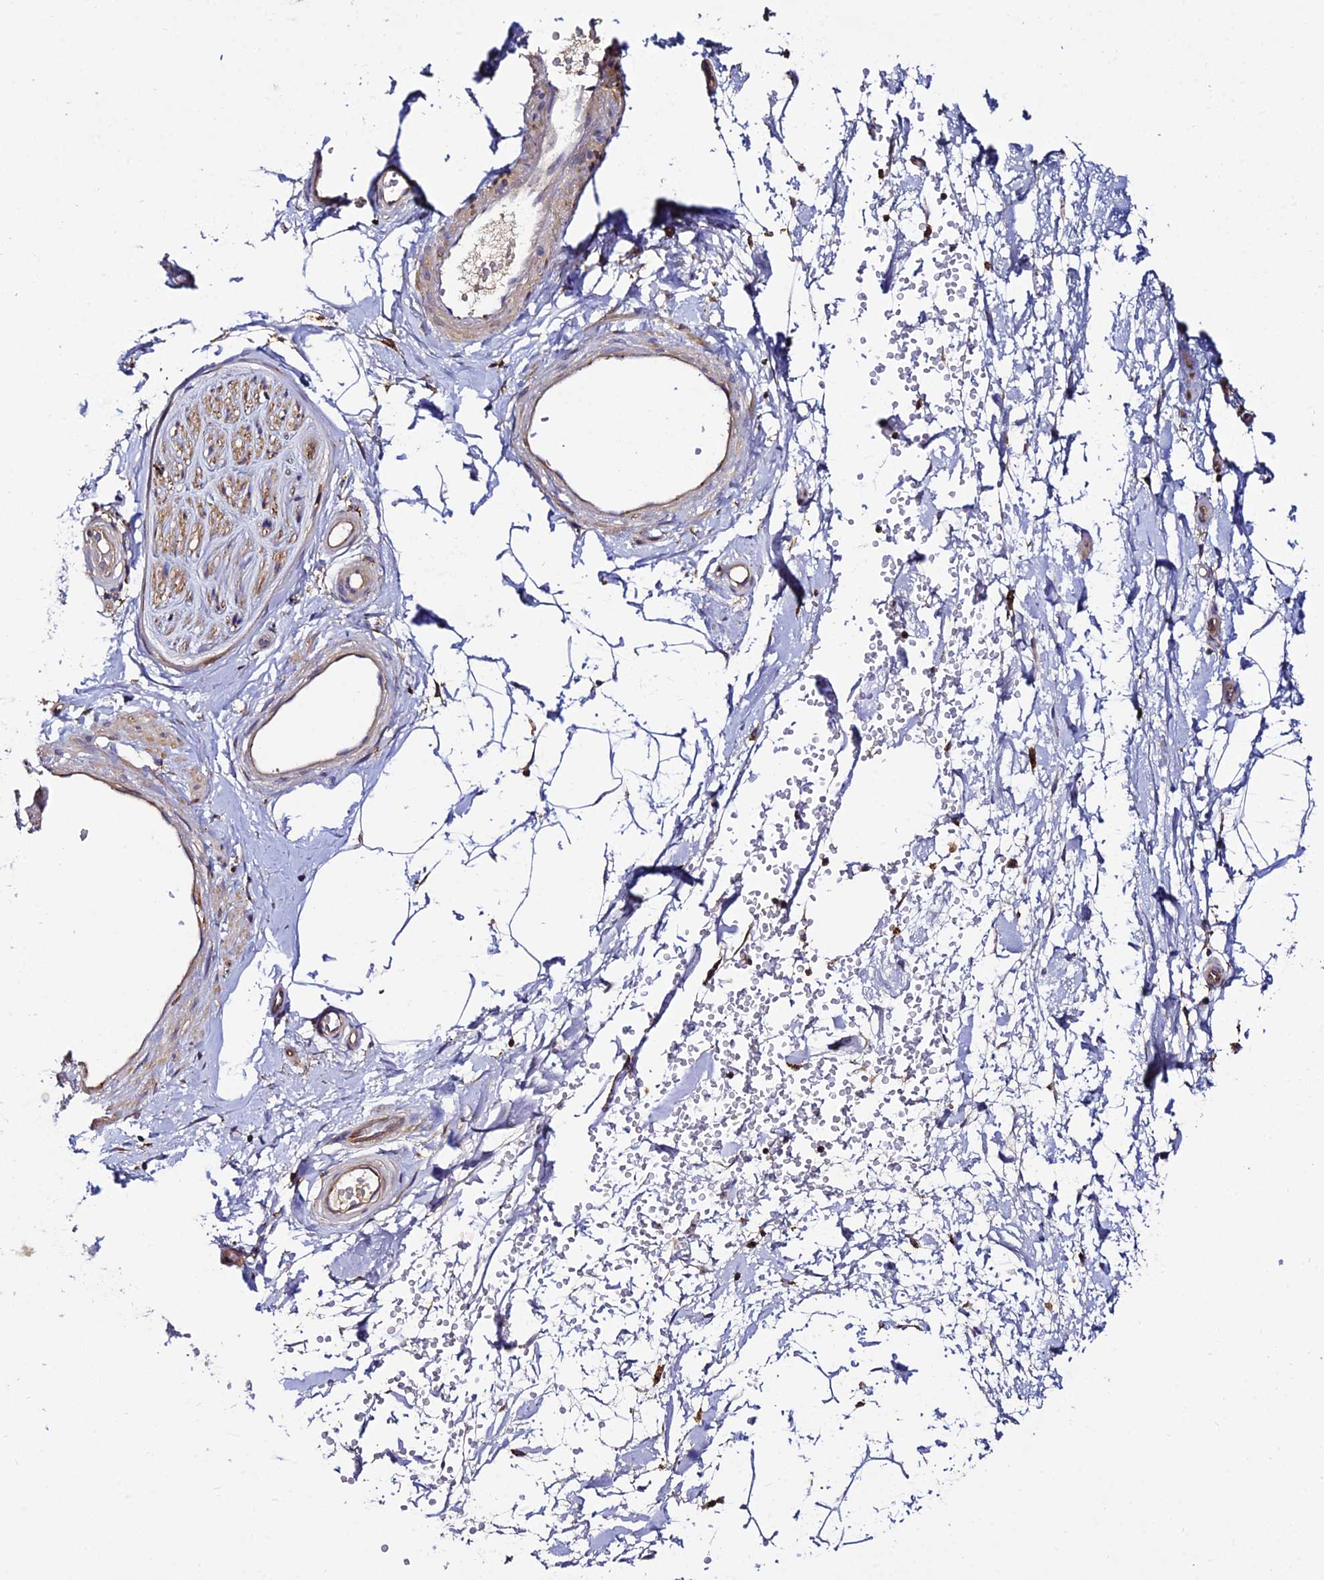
{"staining": {"intensity": "moderate", "quantity": ">75%", "location": "cytoplasmic/membranous"}, "tissue": "adipose tissue", "cell_type": "Adipocytes", "image_type": "normal", "snomed": [{"axis": "morphology", "description": "Normal tissue, NOS"}, {"axis": "topography", "description": "Soft tissue"}, {"axis": "topography", "description": "Adipose tissue"}, {"axis": "topography", "description": "Vascular tissue"}, {"axis": "topography", "description": "Peripheral nerve tissue"}], "caption": "IHC histopathology image of normal adipose tissue stained for a protein (brown), which displays medium levels of moderate cytoplasmic/membranous staining in about >75% of adipocytes.", "gene": "TRPV2", "patient": {"sex": "male", "age": 74}}